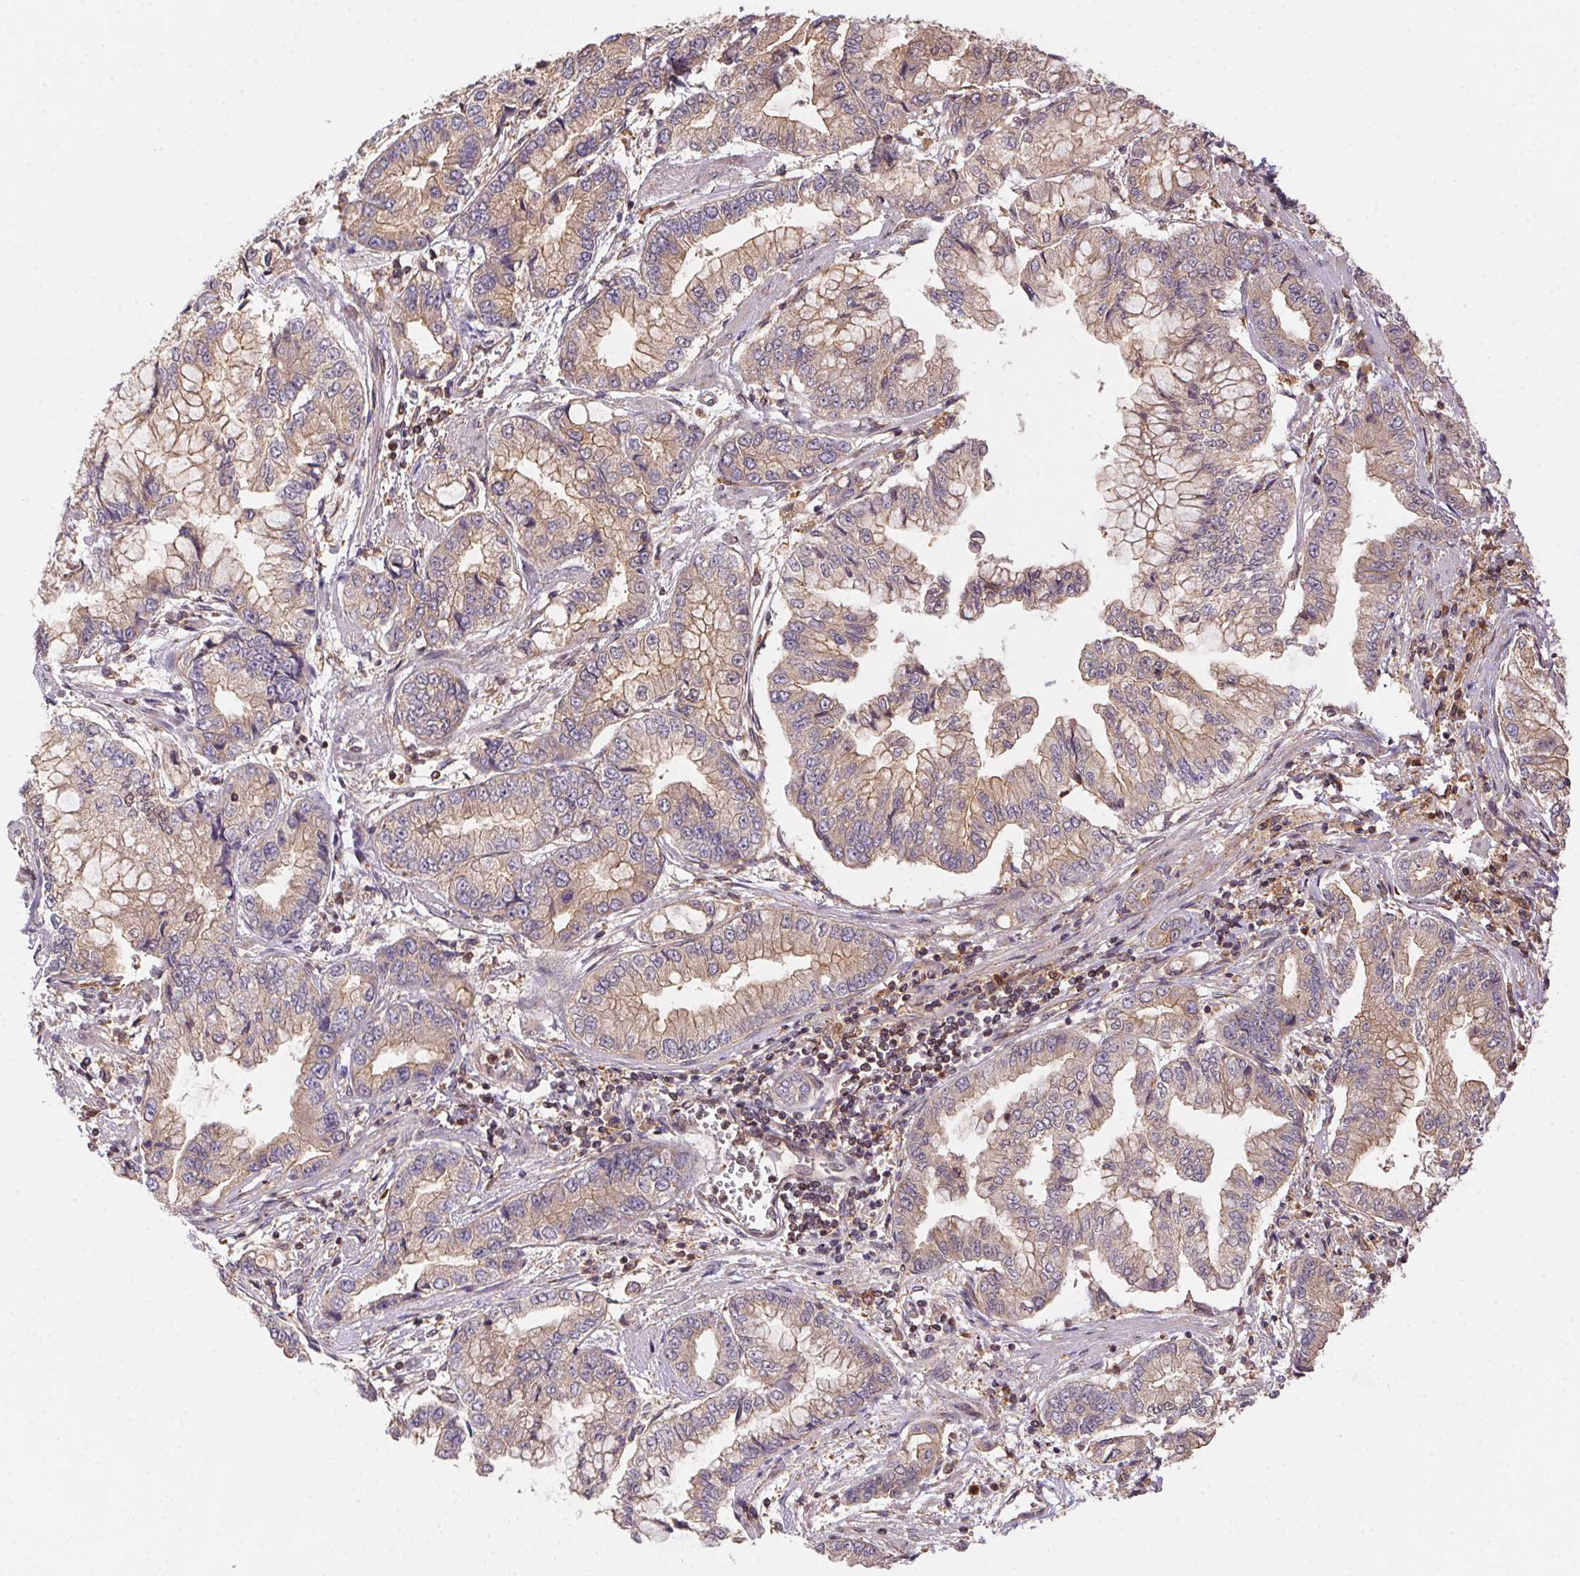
{"staining": {"intensity": "weak", "quantity": ">75%", "location": "cytoplasmic/membranous"}, "tissue": "stomach cancer", "cell_type": "Tumor cells", "image_type": "cancer", "snomed": [{"axis": "morphology", "description": "Adenocarcinoma, NOS"}, {"axis": "topography", "description": "Stomach, upper"}], "caption": "Stomach cancer stained with DAB (3,3'-diaminobenzidine) IHC shows low levels of weak cytoplasmic/membranous positivity in approximately >75% of tumor cells.", "gene": "MEX3D", "patient": {"sex": "female", "age": 74}}